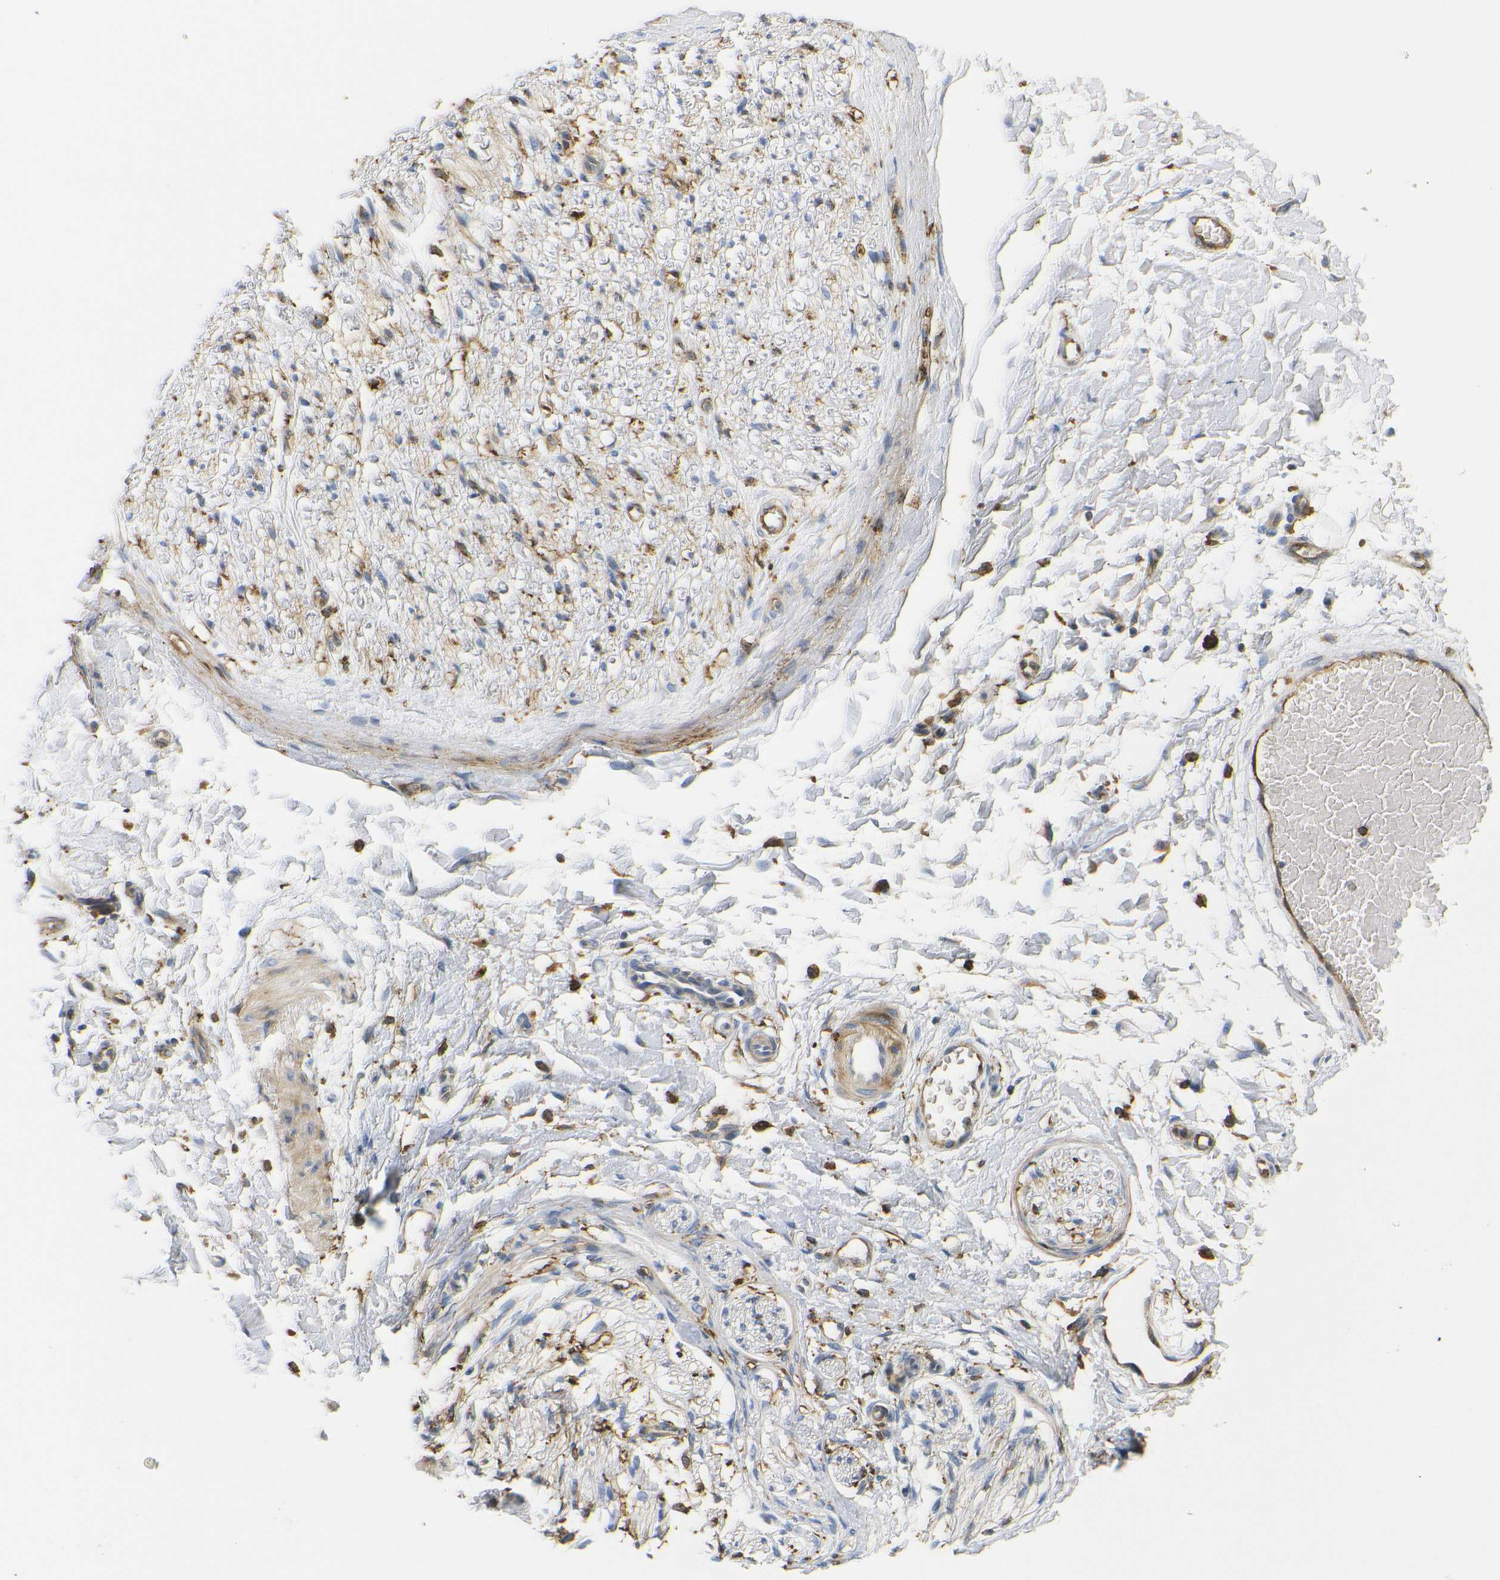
{"staining": {"intensity": "negative", "quantity": "none", "location": "none"}, "tissue": "adipose tissue", "cell_type": "Adipocytes", "image_type": "normal", "snomed": [{"axis": "morphology", "description": "Normal tissue, NOS"}, {"axis": "morphology", "description": "Squamous cell carcinoma, NOS"}, {"axis": "topography", "description": "Skin"}, {"axis": "topography", "description": "Peripheral nerve tissue"}], "caption": "IHC histopathology image of benign adipose tissue: human adipose tissue stained with DAB (3,3'-diaminobenzidine) demonstrates no significant protein expression in adipocytes.", "gene": "HLA", "patient": {"sex": "male", "age": 83}}